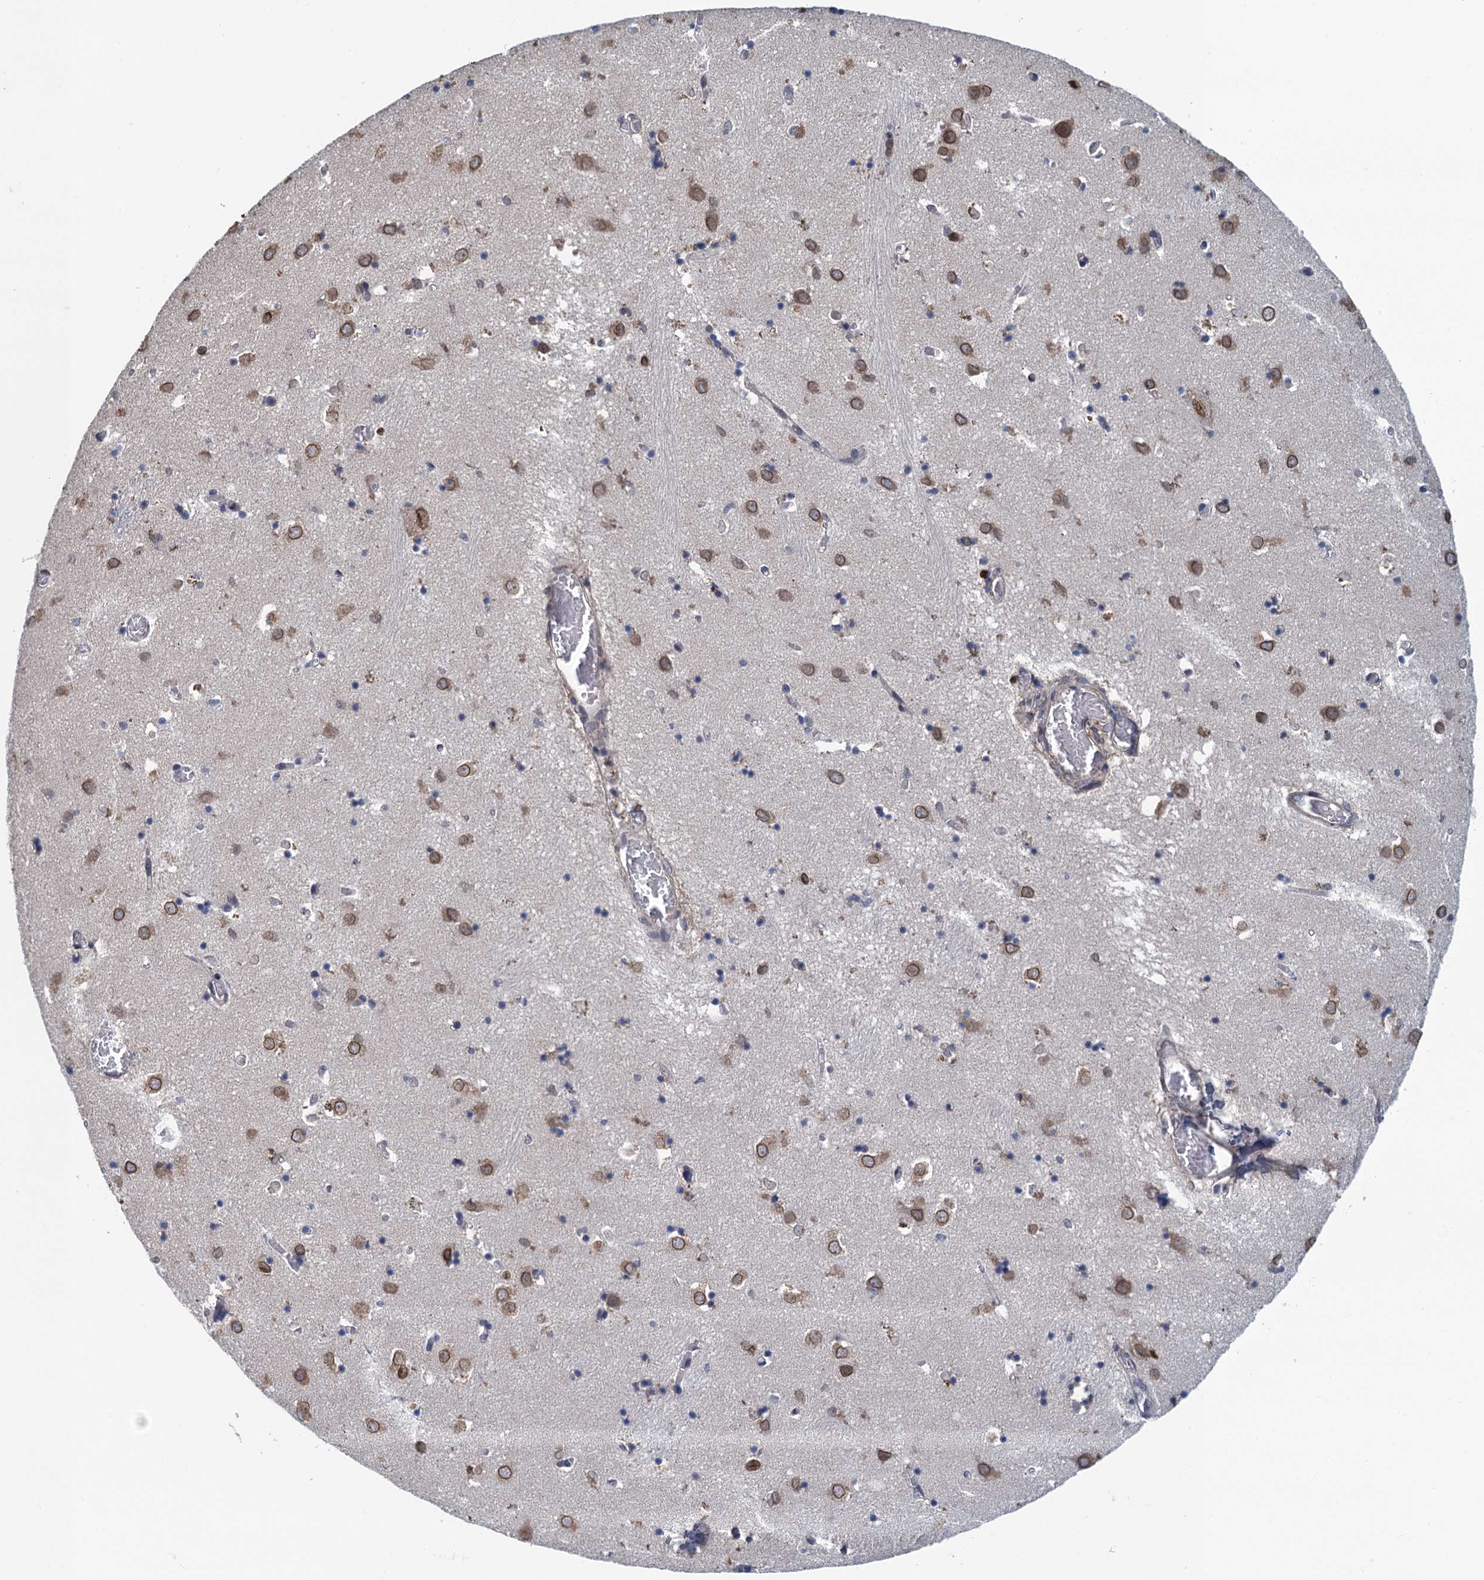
{"staining": {"intensity": "negative", "quantity": "none", "location": "none"}, "tissue": "caudate", "cell_type": "Glial cells", "image_type": "normal", "snomed": [{"axis": "morphology", "description": "Normal tissue, NOS"}, {"axis": "topography", "description": "Lateral ventricle wall"}], "caption": "Benign caudate was stained to show a protein in brown. There is no significant expression in glial cells.", "gene": "CTU2", "patient": {"sex": "male", "age": 70}}